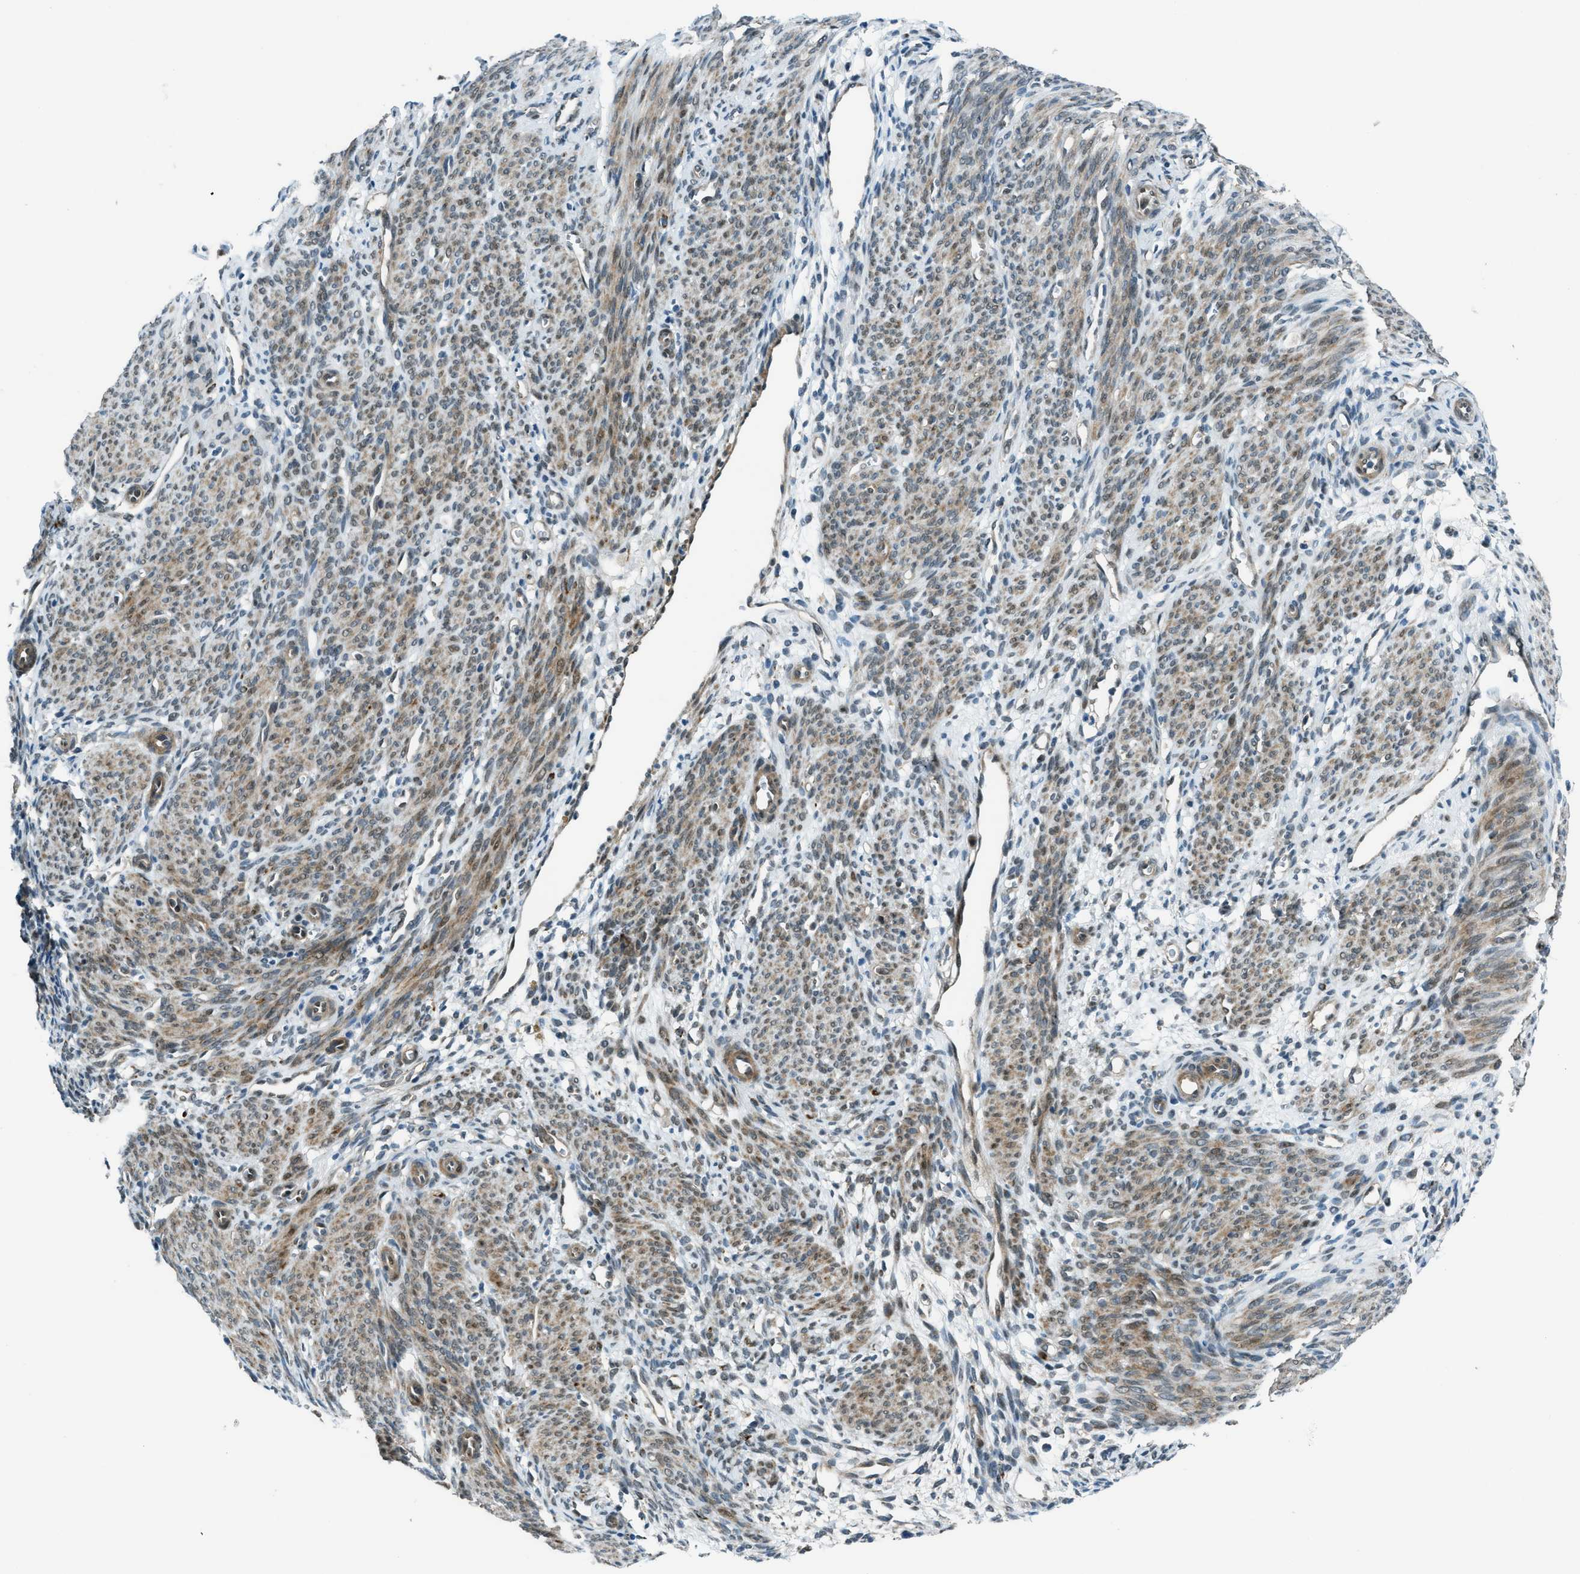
{"staining": {"intensity": "negative", "quantity": "none", "location": "none"}, "tissue": "endometrium", "cell_type": "Cells in endometrial stroma", "image_type": "normal", "snomed": [{"axis": "morphology", "description": "Normal tissue, NOS"}, {"axis": "morphology", "description": "Adenocarcinoma, NOS"}, {"axis": "topography", "description": "Endometrium"}, {"axis": "topography", "description": "Ovary"}], "caption": "Human endometrium stained for a protein using IHC shows no expression in cells in endometrial stroma.", "gene": "NPEPL1", "patient": {"sex": "female", "age": 68}}